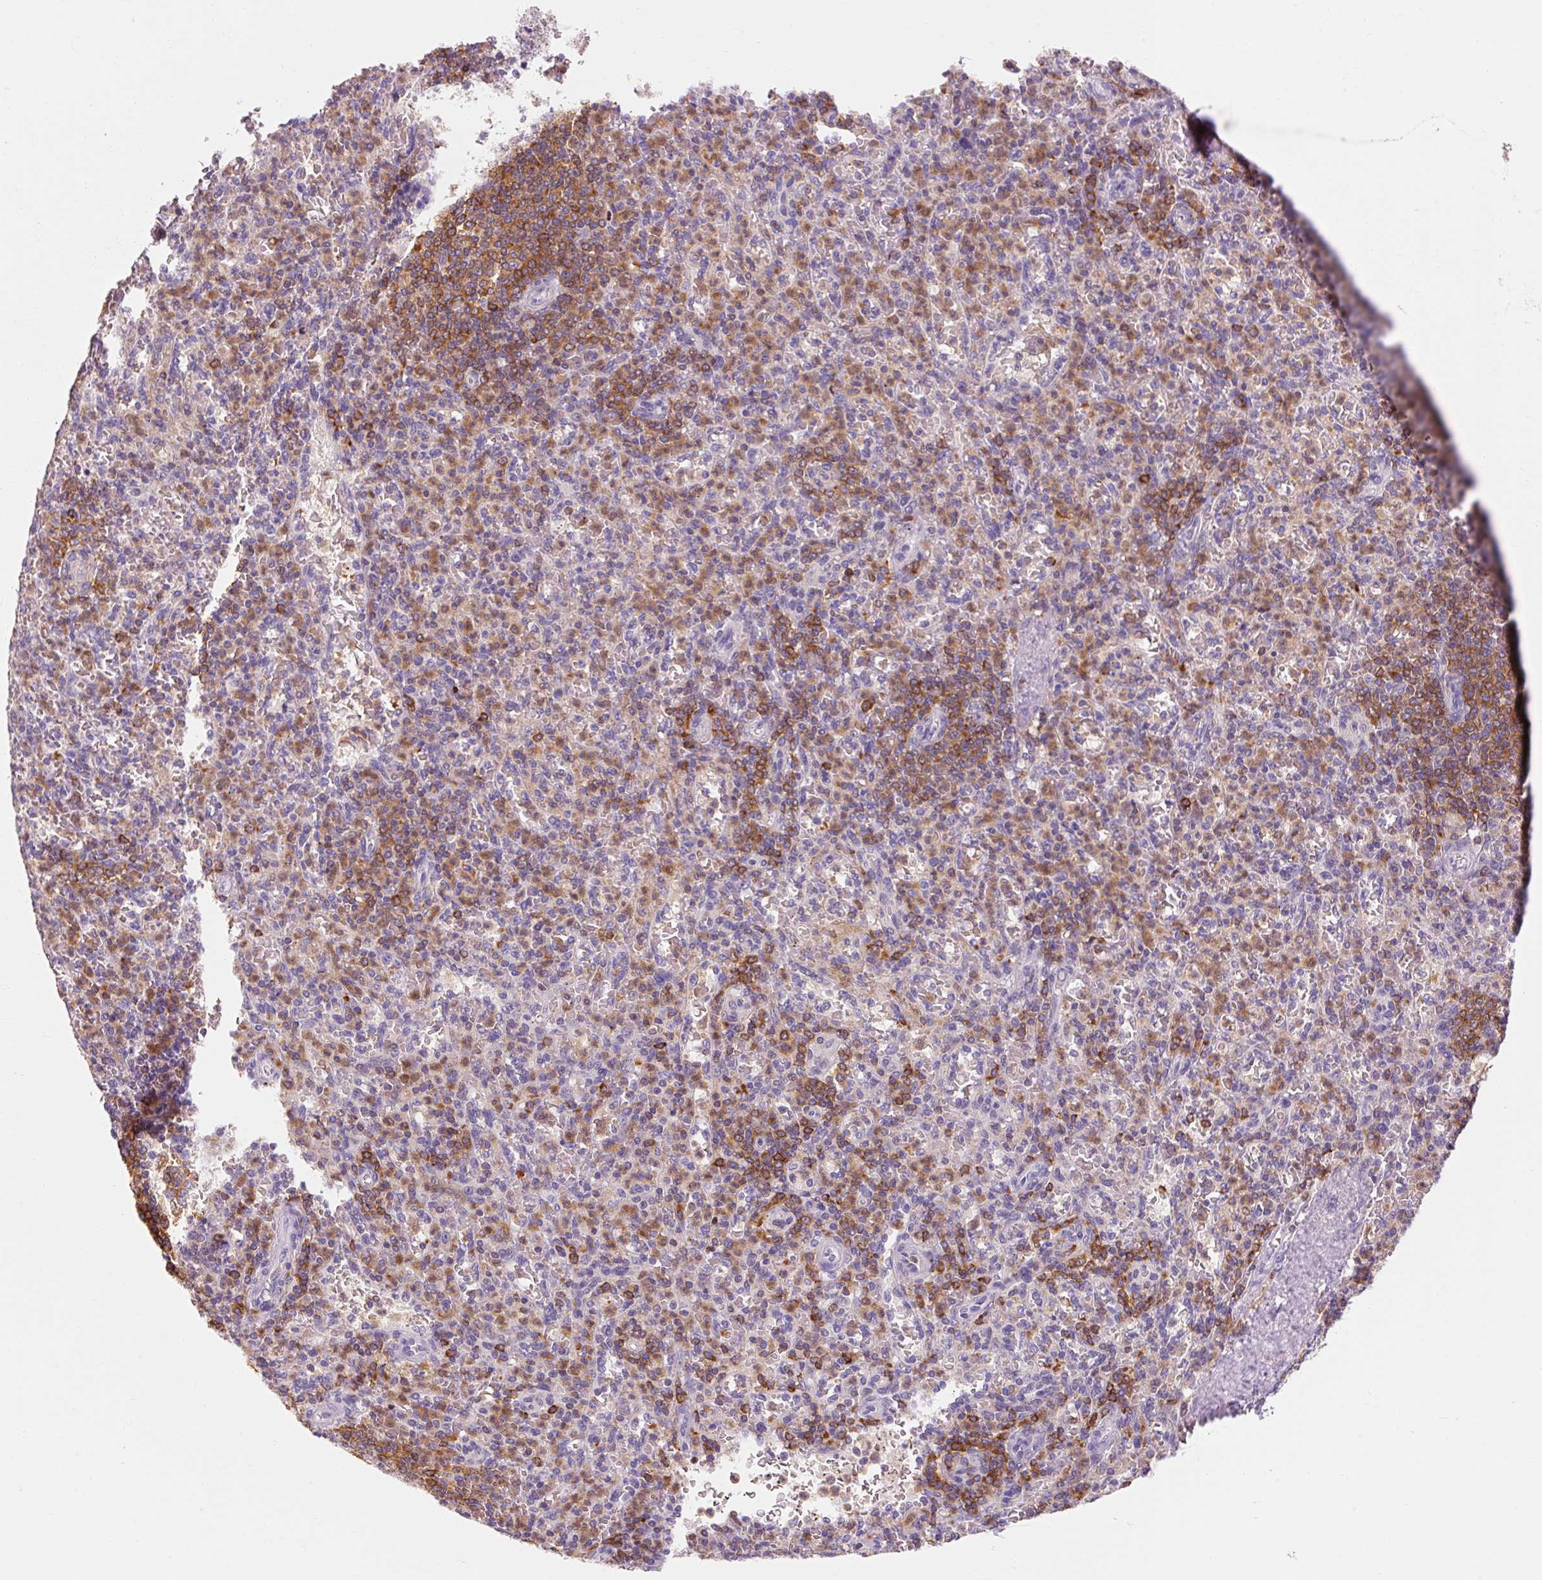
{"staining": {"intensity": "moderate", "quantity": "<25%", "location": "cytoplasmic/membranous"}, "tissue": "spleen", "cell_type": "Cells in red pulp", "image_type": "normal", "snomed": [{"axis": "morphology", "description": "Normal tissue, NOS"}, {"axis": "topography", "description": "Spleen"}], "caption": "A micrograph showing moderate cytoplasmic/membranous positivity in about <25% of cells in red pulp in benign spleen, as visualized by brown immunohistochemical staining.", "gene": "OR8K1", "patient": {"sex": "female", "age": 74}}